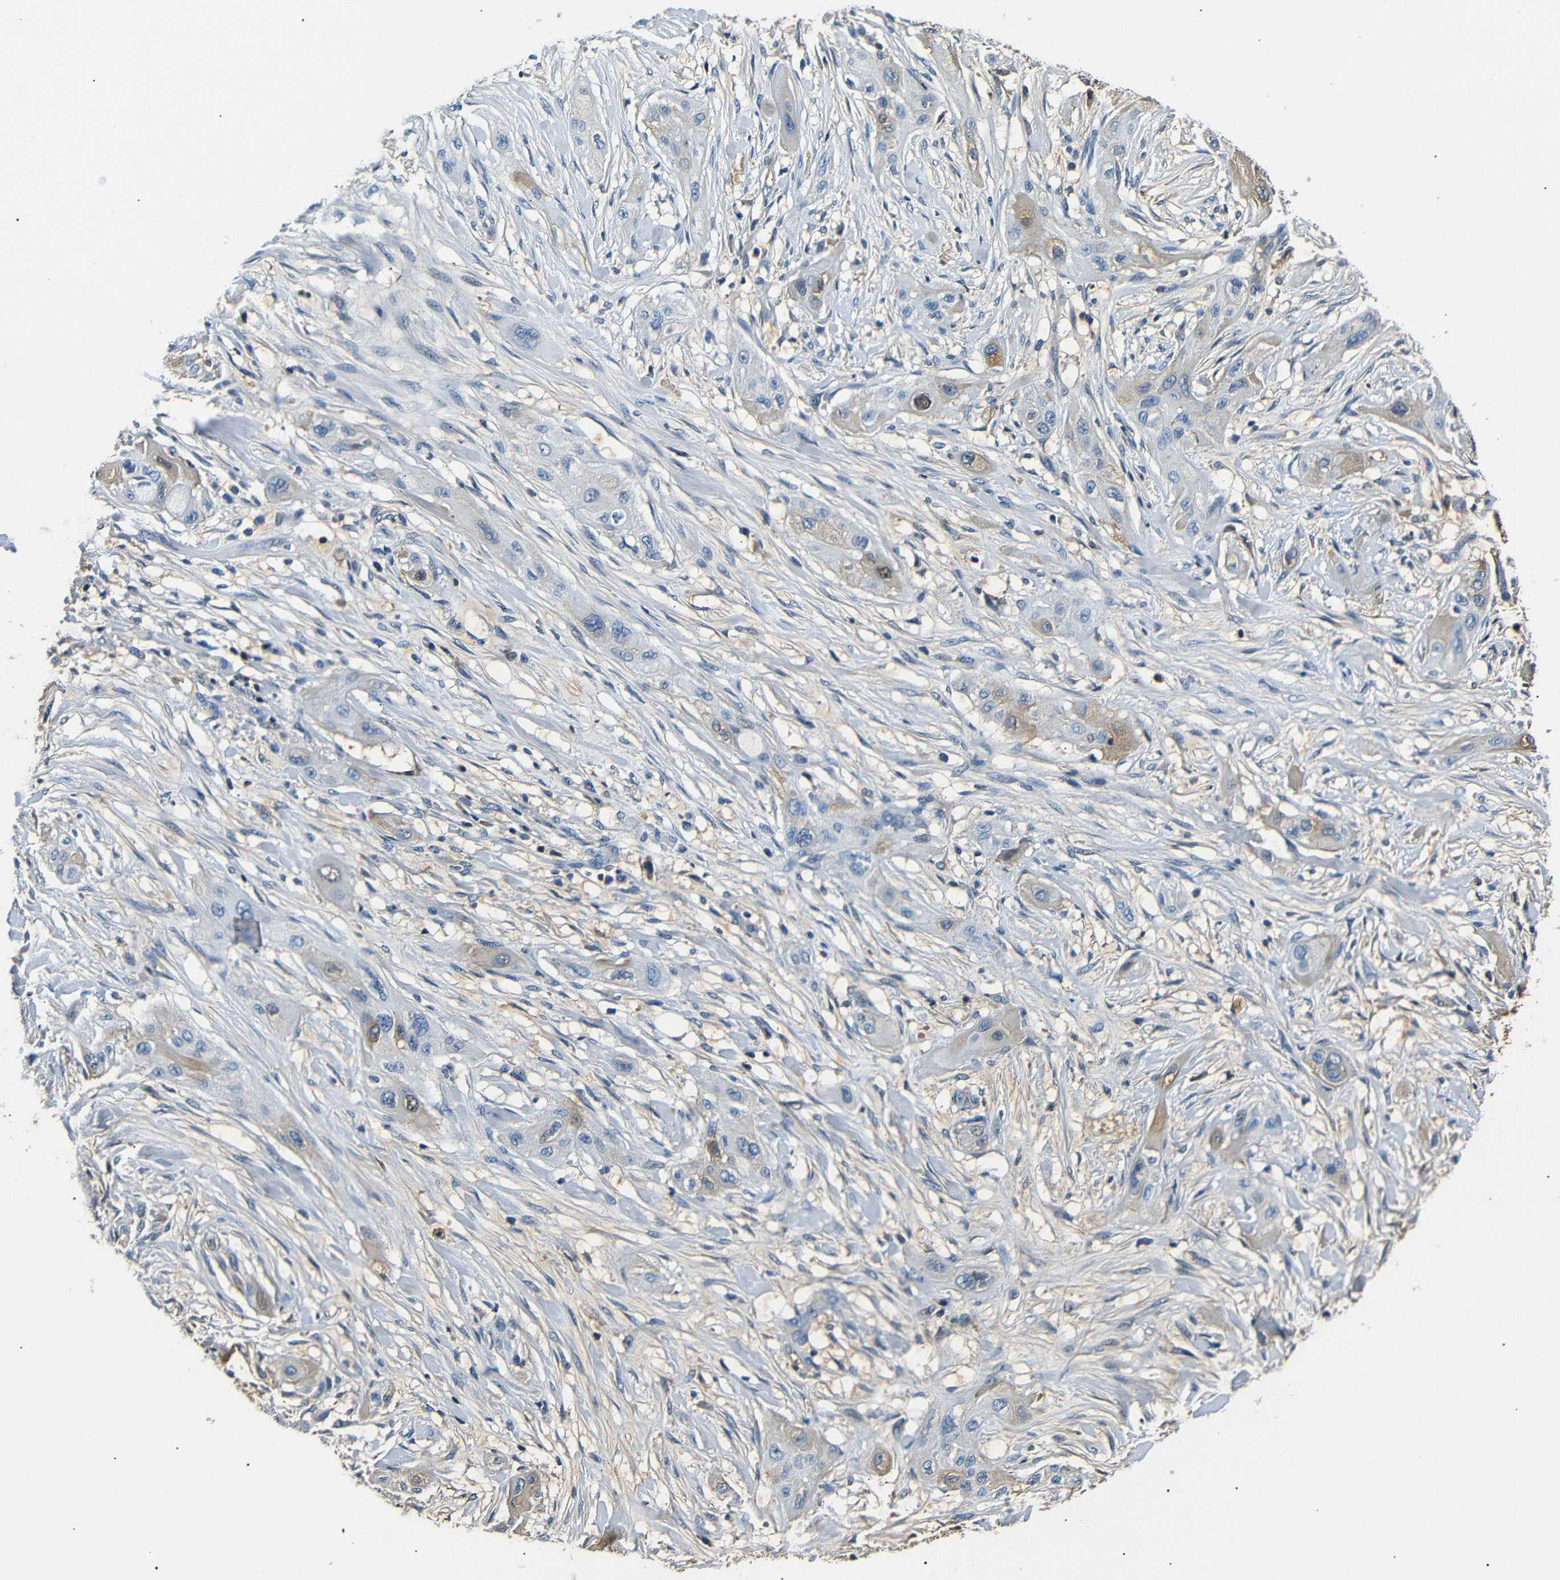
{"staining": {"intensity": "weak", "quantity": "<25%", "location": "cytoplasmic/membranous"}, "tissue": "lung cancer", "cell_type": "Tumor cells", "image_type": "cancer", "snomed": [{"axis": "morphology", "description": "Squamous cell carcinoma, NOS"}, {"axis": "topography", "description": "Lung"}], "caption": "A photomicrograph of lung squamous cell carcinoma stained for a protein demonstrates no brown staining in tumor cells. (IHC, brightfield microscopy, high magnification).", "gene": "LHCGR", "patient": {"sex": "female", "age": 47}}